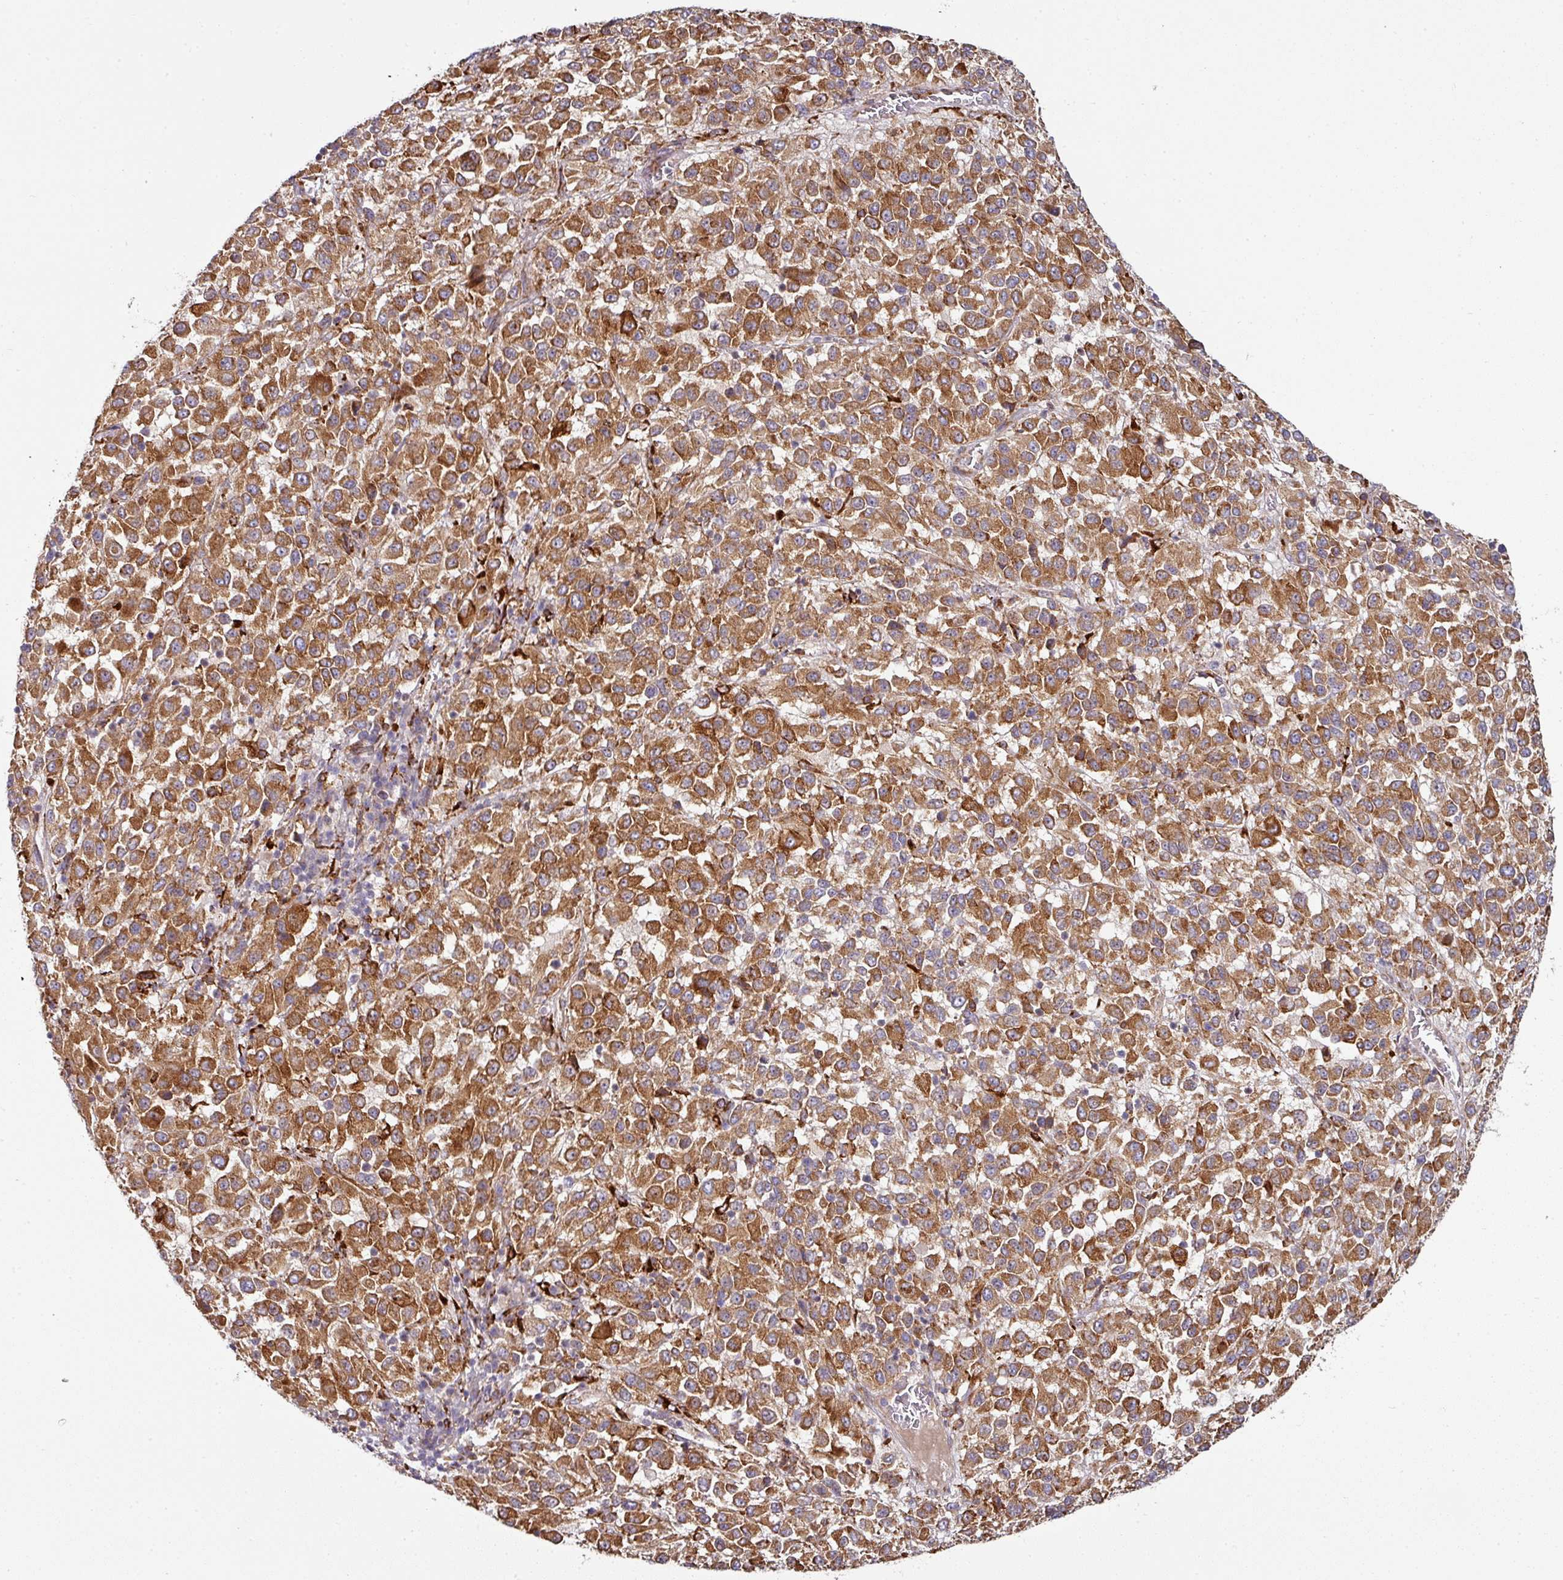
{"staining": {"intensity": "moderate", "quantity": ">75%", "location": "cytoplasmic/membranous"}, "tissue": "melanoma", "cell_type": "Tumor cells", "image_type": "cancer", "snomed": [{"axis": "morphology", "description": "Malignant melanoma, Metastatic site"}, {"axis": "topography", "description": "Lung"}], "caption": "Tumor cells show medium levels of moderate cytoplasmic/membranous expression in approximately >75% of cells in malignant melanoma (metastatic site). Using DAB (brown) and hematoxylin (blue) stains, captured at high magnification using brightfield microscopy.", "gene": "ZNF268", "patient": {"sex": "male", "age": 64}}